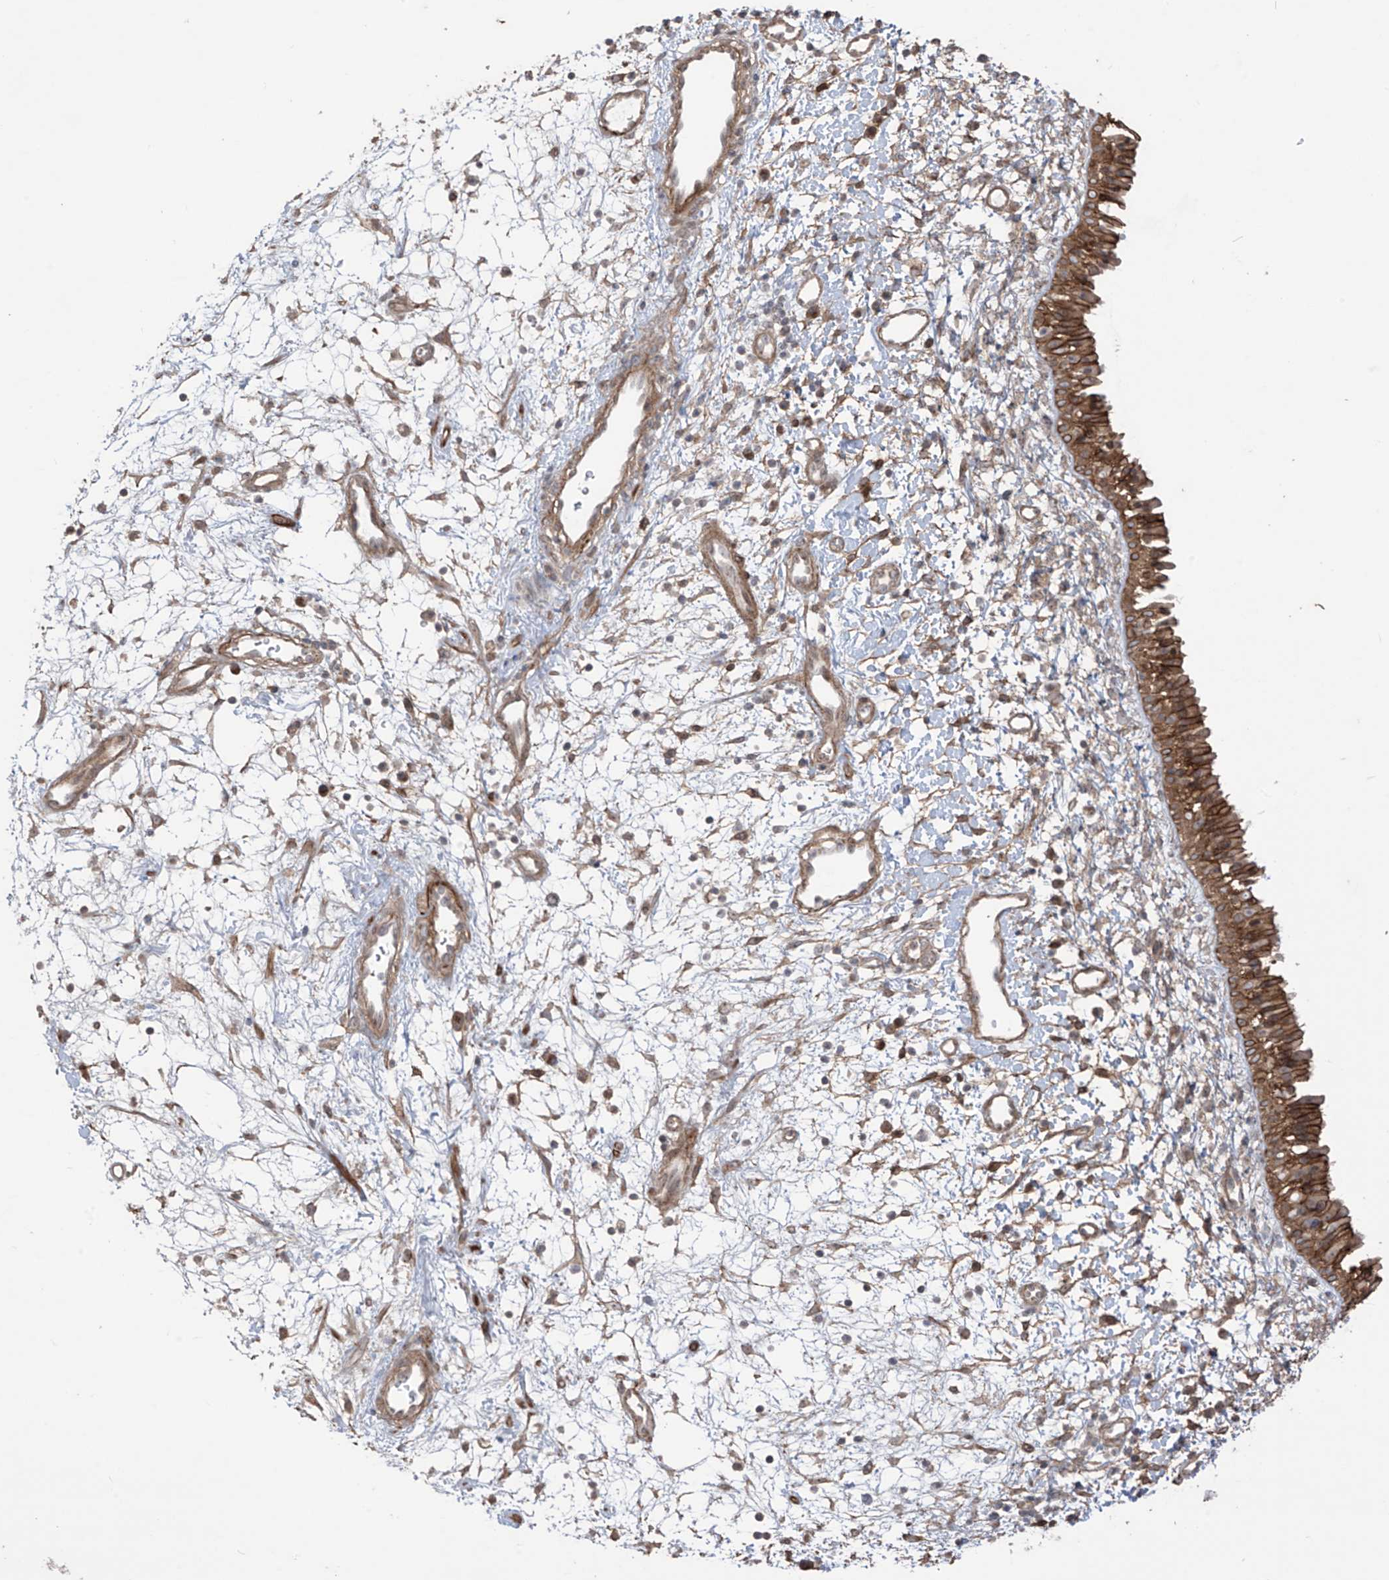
{"staining": {"intensity": "strong", "quantity": ">75%", "location": "cytoplasmic/membranous"}, "tissue": "nasopharynx", "cell_type": "Respiratory epithelial cells", "image_type": "normal", "snomed": [{"axis": "morphology", "description": "Normal tissue, NOS"}, {"axis": "topography", "description": "Nasopharynx"}], "caption": "Normal nasopharynx exhibits strong cytoplasmic/membranous expression in approximately >75% of respiratory epithelial cells, visualized by immunohistochemistry.", "gene": "LRRC74A", "patient": {"sex": "male", "age": 22}}